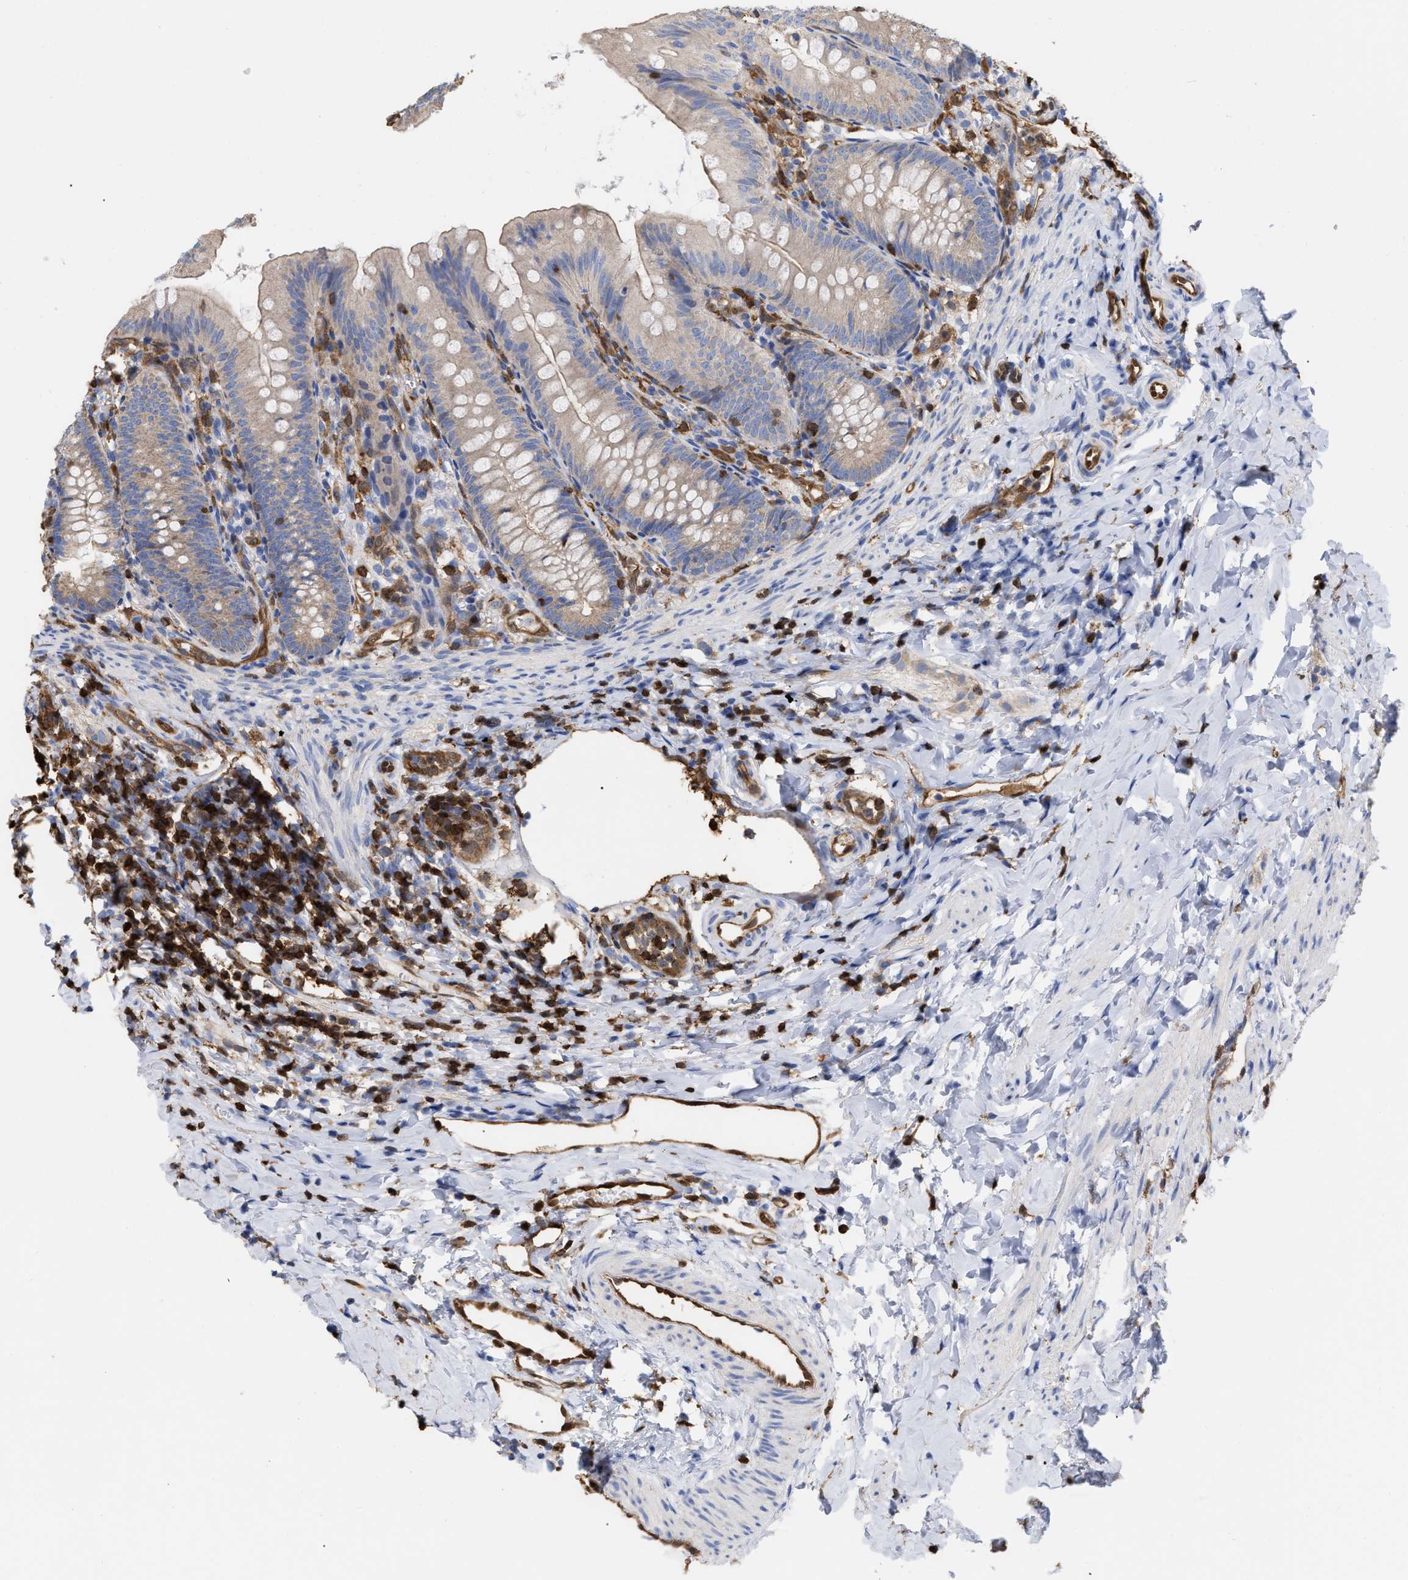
{"staining": {"intensity": "weak", "quantity": ">75%", "location": "cytoplasmic/membranous"}, "tissue": "appendix", "cell_type": "Glandular cells", "image_type": "normal", "snomed": [{"axis": "morphology", "description": "Normal tissue, NOS"}, {"axis": "topography", "description": "Appendix"}], "caption": "Normal appendix displays weak cytoplasmic/membranous expression in about >75% of glandular cells (DAB (3,3'-diaminobenzidine) IHC, brown staining for protein, blue staining for nuclei)..", "gene": "GIMAP4", "patient": {"sex": "male", "age": 1}}